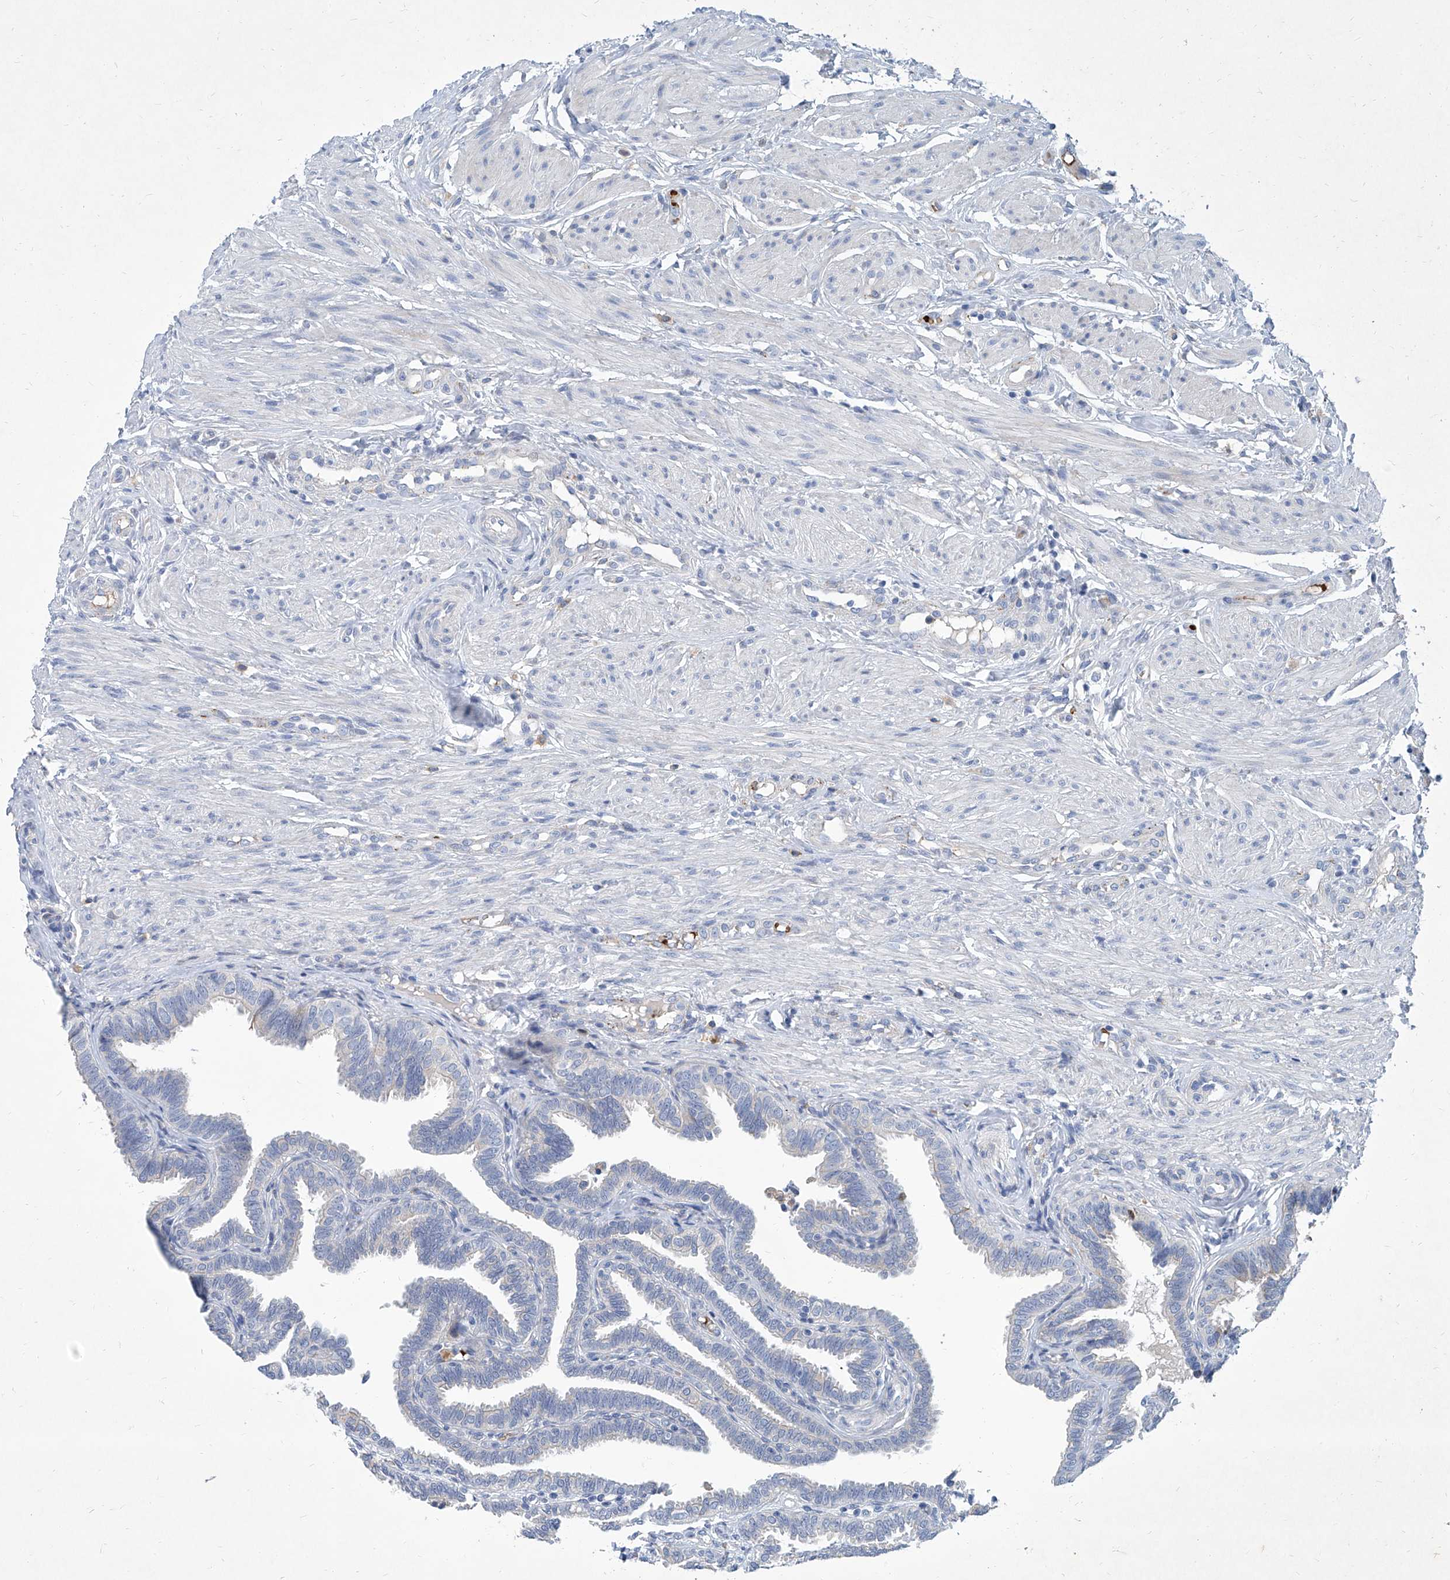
{"staining": {"intensity": "negative", "quantity": "none", "location": "none"}, "tissue": "fallopian tube", "cell_type": "Glandular cells", "image_type": "normal", "snomed": [{"axis": "morphology", "description": "Normal tissue, NOS"}, {"axis": "topography", "description": "Fallopian tube"}], "caption": "DAB immunohistochemical staining of normal fallopian tube shows no significant expression in glandular cells.", "gene": "FPR2", "patient": {"sex": "female", "age": 39}}